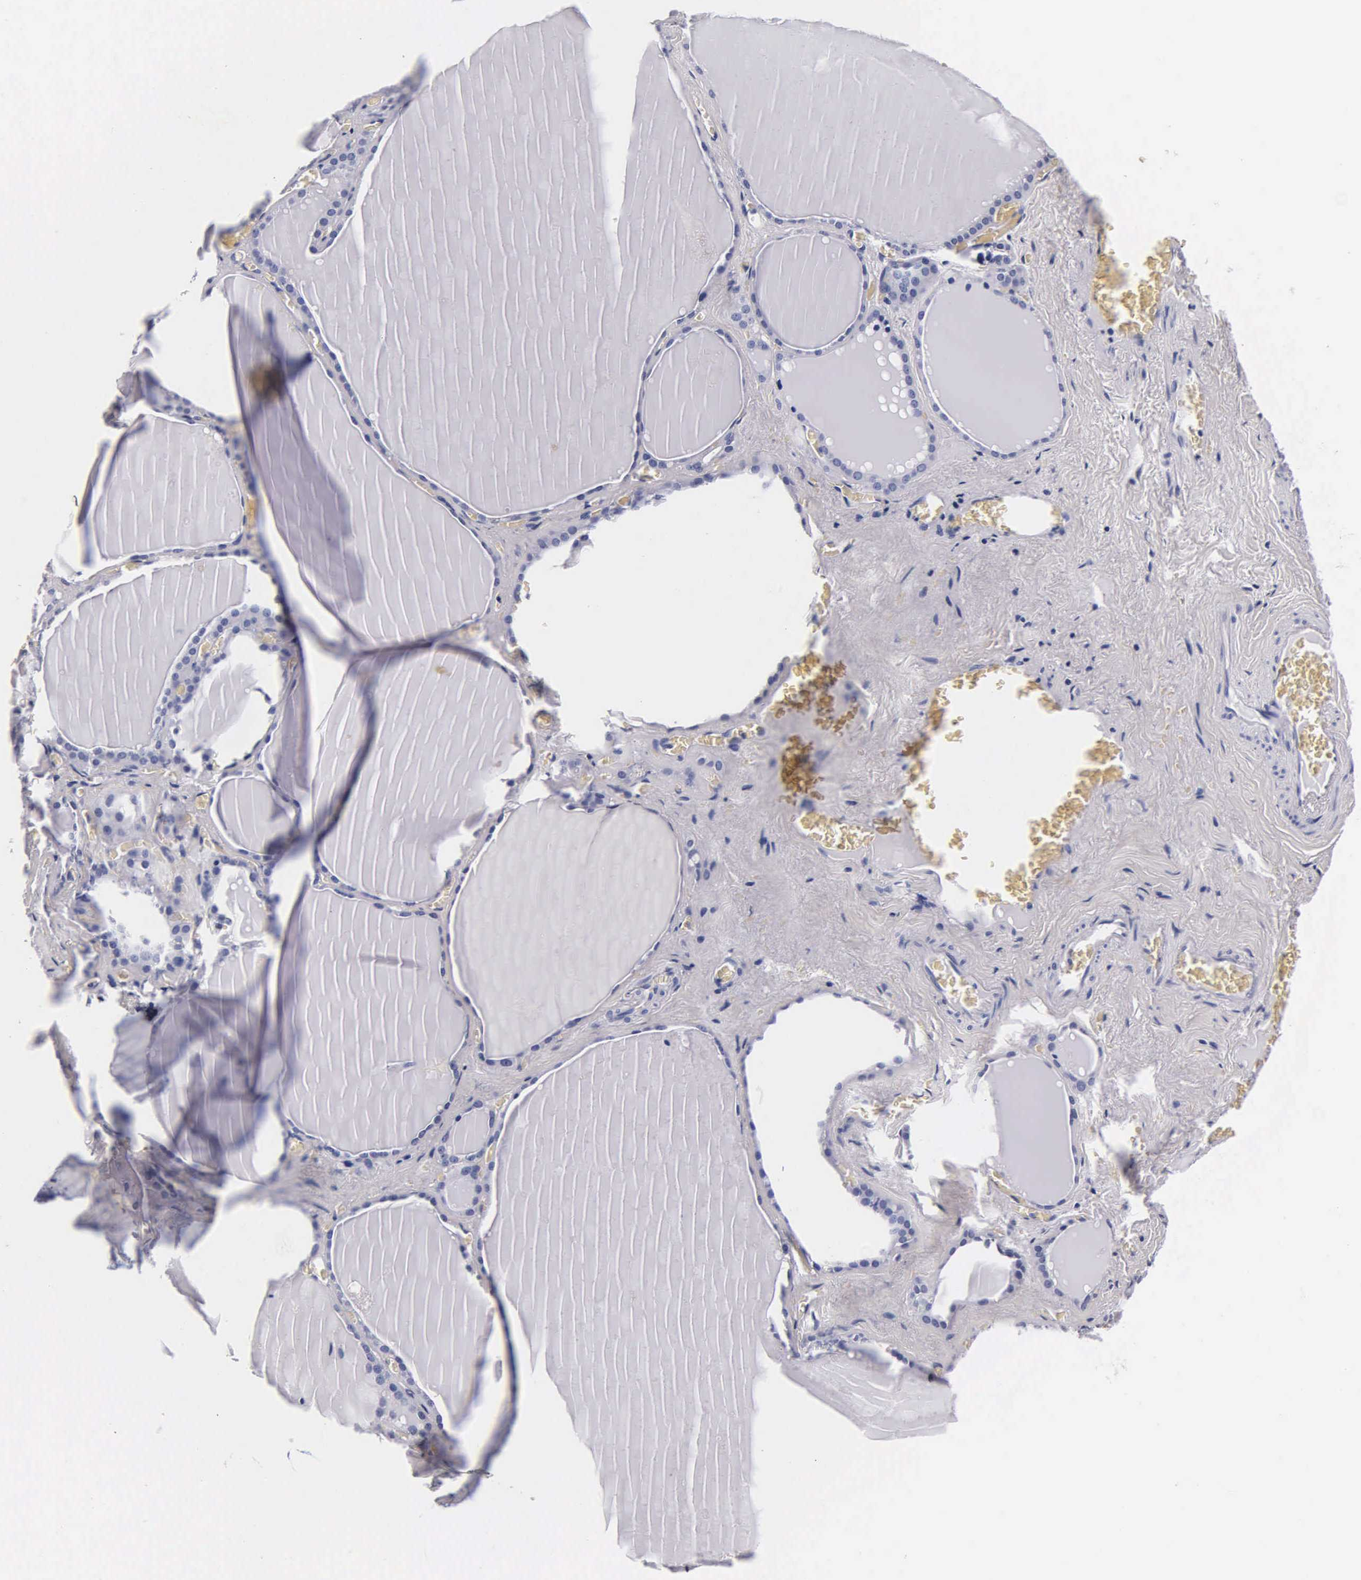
{"staining": {"intensity": "negative", "quantity": "none", "location": "none"}, "tissue": "thyroid gland", "cell_type": "Glandular cells", "image_type": "normal", "snomed": [{"axis": "morphology", "description": "Normal tissue, NOS"}, {"axis": "topography", "description": "Thyroid gland"}], "caption": "IHC micrograph of unremarkable thyroid gland: human thyroid gland stained with DAB (3,3'-diaminobenzidine) shows no significant protein positivity in glandular cells. Brightfield microscopy of immunohistochemistry (IHC) stained with DAB (brown) and hematoxylin (blue), captured at high magnification.", "gene": "INS", "patient": {"sex": "male", "age": 76}}